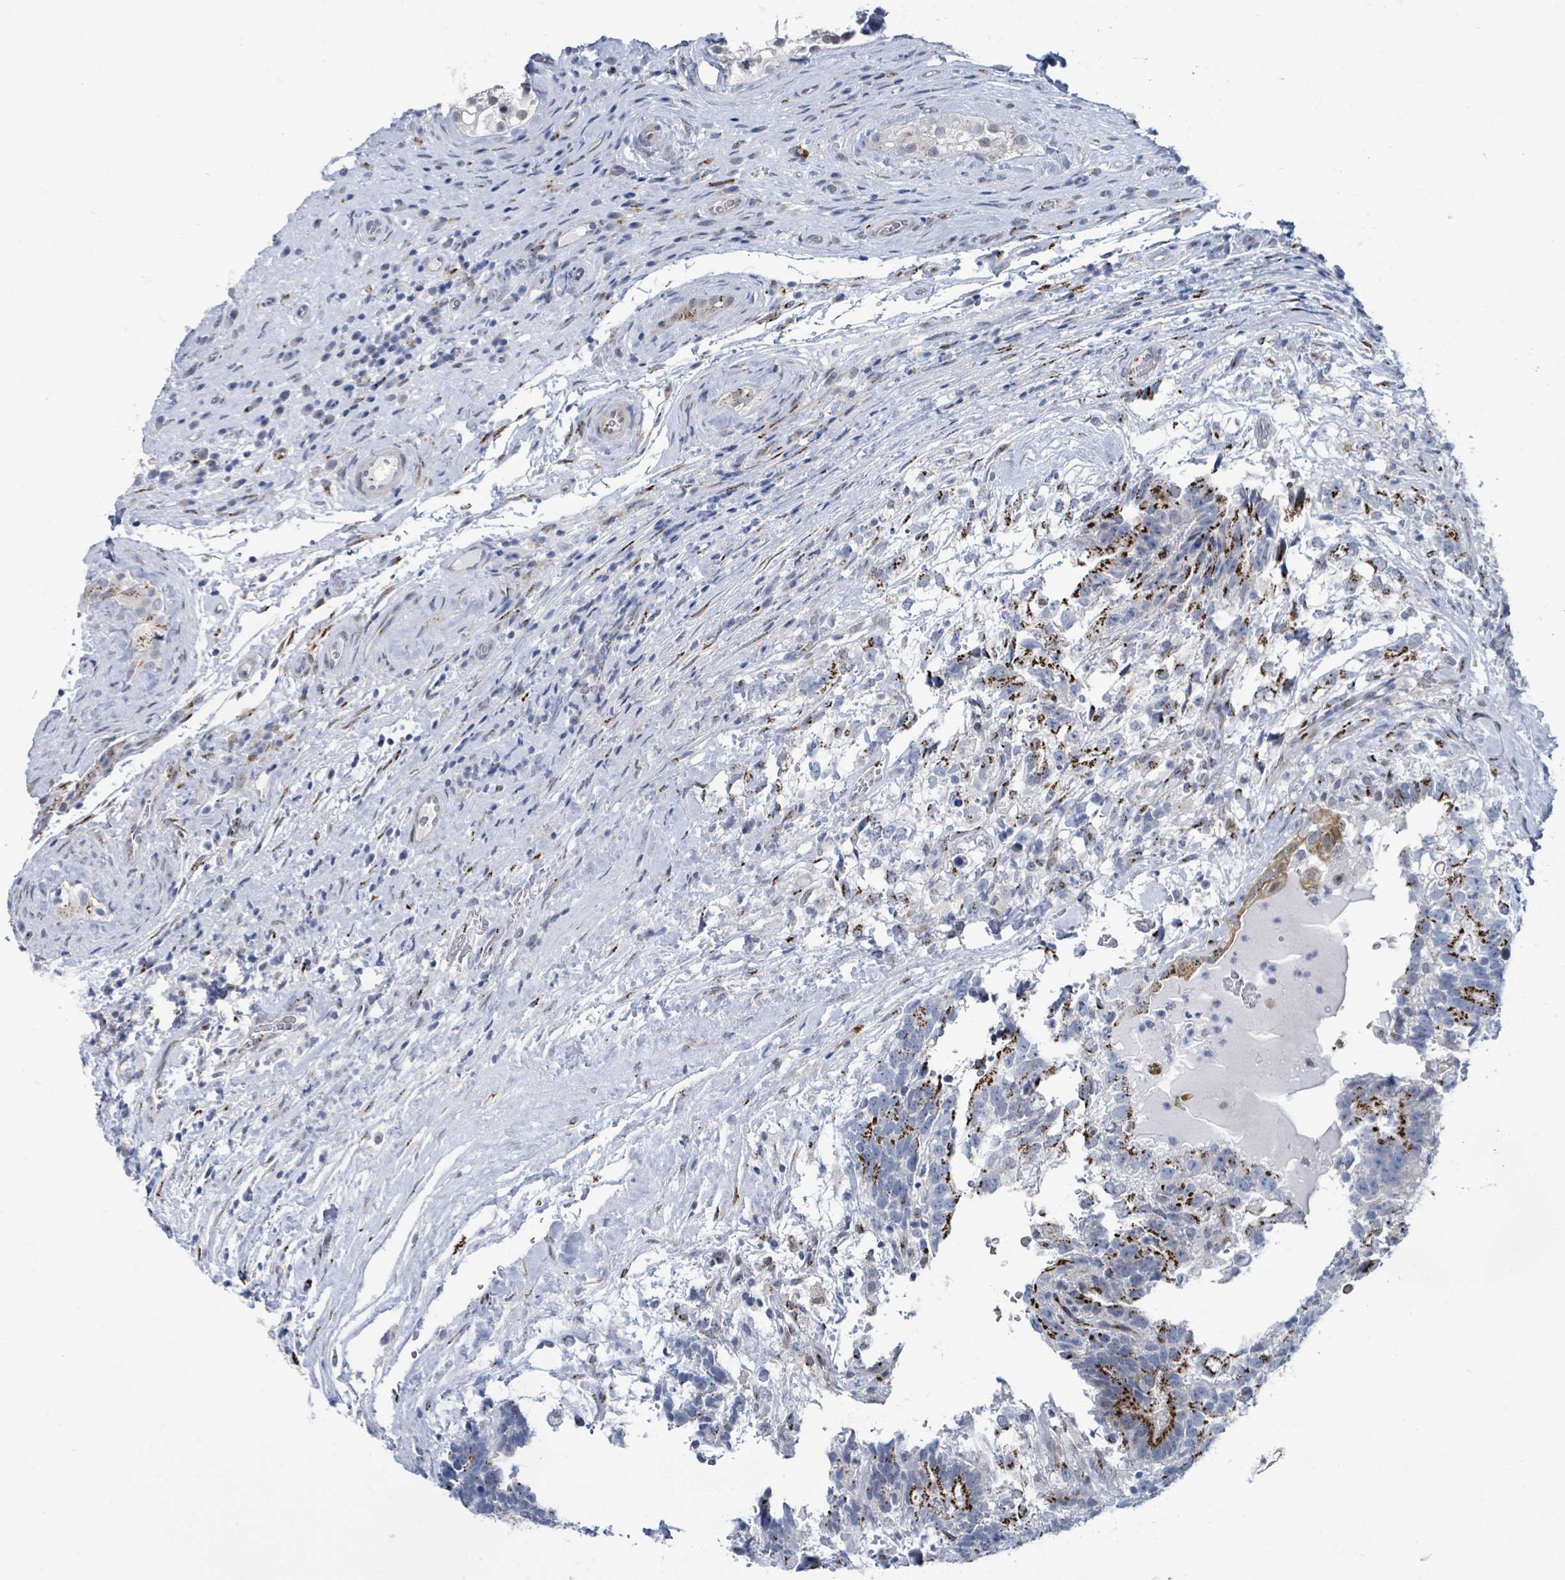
{"staining": {"intensity": "strong", "quantity": "25%-75%", "location": "cytoplasmic/membranous"}, "tissue": "testis cancer", "cell_type": "Tumor cells", "image_type": "cancer", "snomed": [{"axis": "morphology", "description": "Seminoma, NOS"}, {"axis": "morphology", "description": "Carcinoma, Embryonal, NOS"}, {"axis": "topography", "description": "Testis"}], "caption": "A brown stain shows strong cytoplasmic/membranous expression of a protein in human testis cancer (seminoma) tumor cells. (DAB = brown stain, brightfield microscopy at high magnification).", "gene": "DCAF5", "patient": {"sex": "male", "age": 41}}